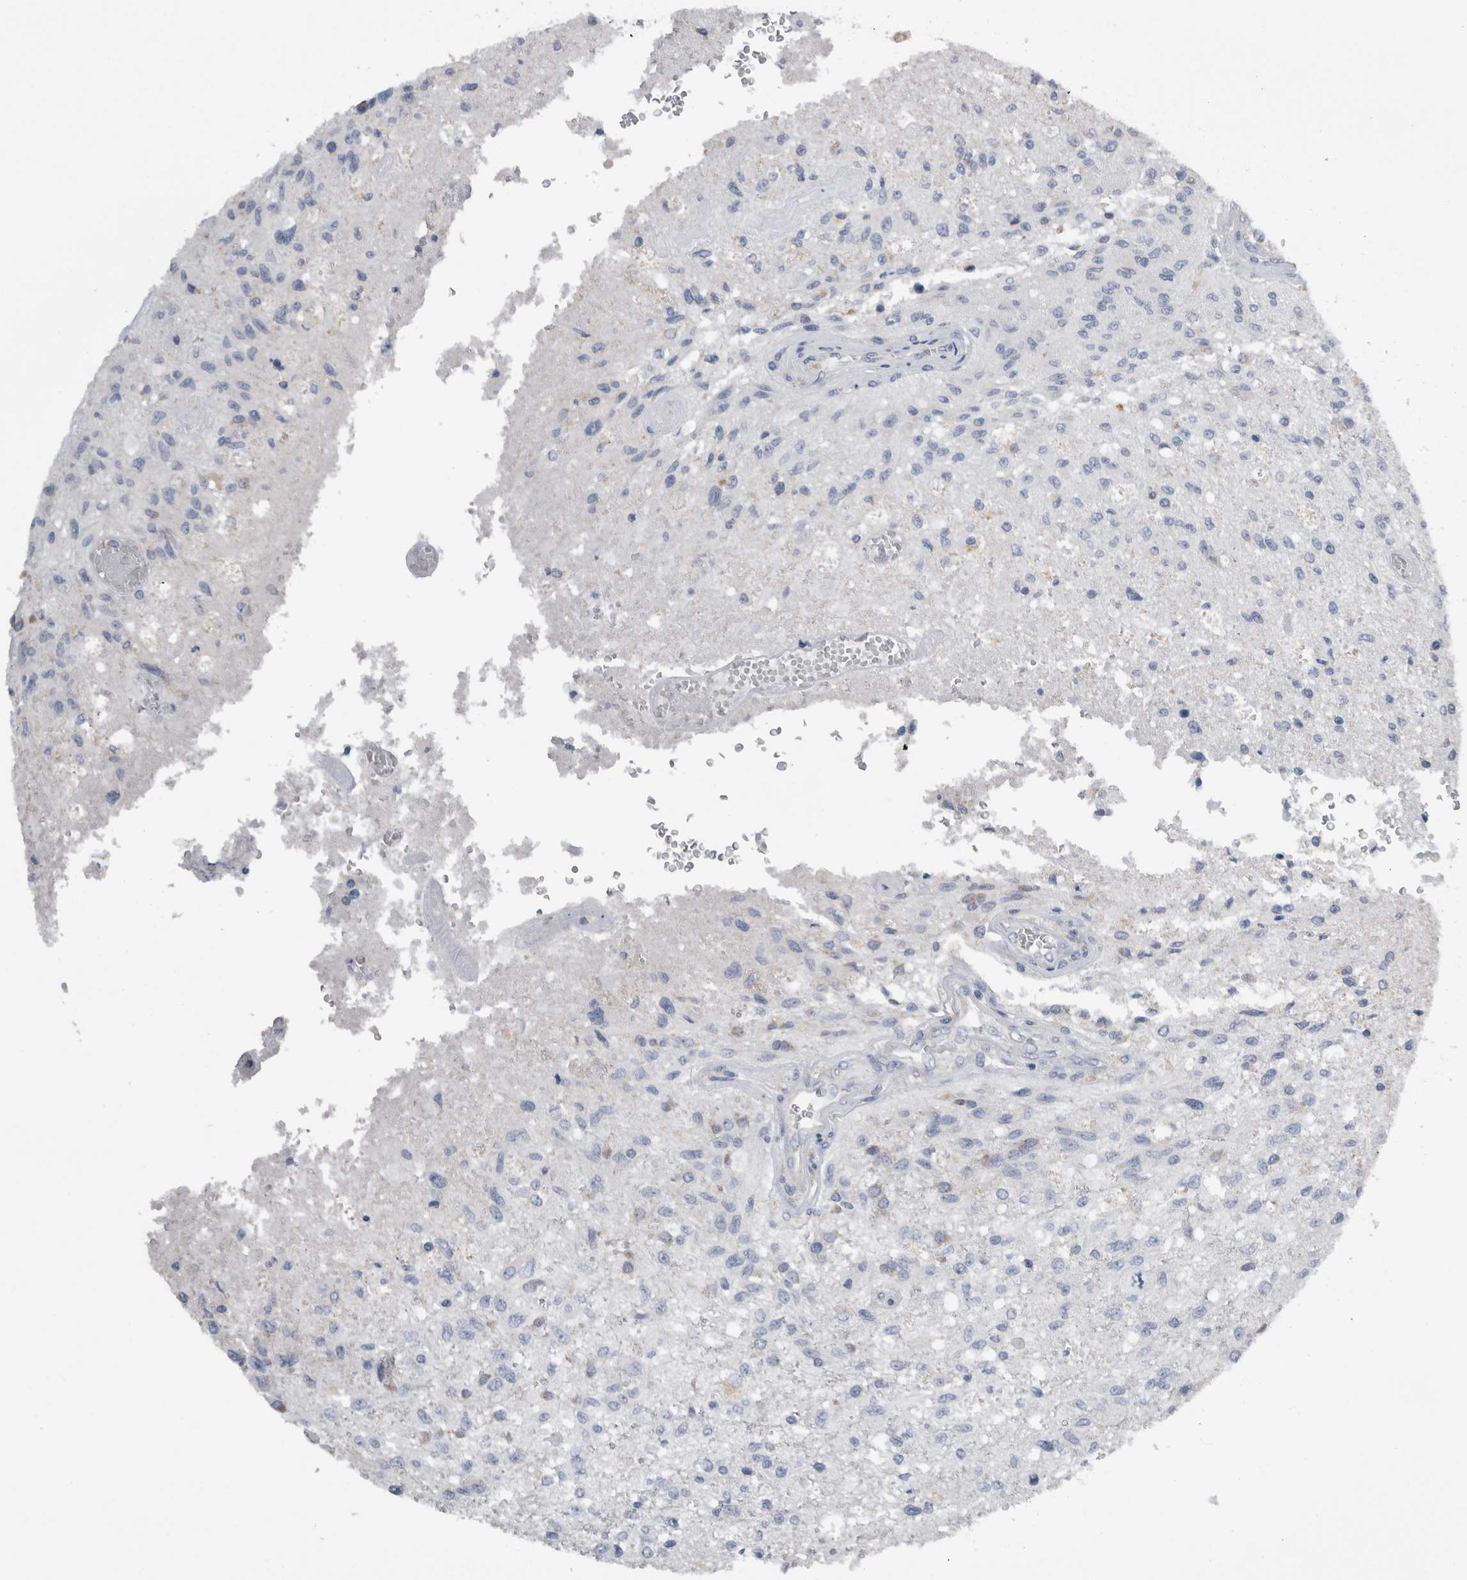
{"staining": {"intensity": "negative", "quantity": "none", "location": "none"}, "tissue": "glioma", "cell_type": "Tumor cells", "image_type": "cancer", "snomed": [{"axis": "morphology", "description": "Normal tissue, NOS"}, {"axis": "morphology", "description": "Glioma, malignant, High grade"}, {"axis": "topography", "description": "Cerebral cortex"}], "caption": "This is a histopathology image of immunohistochemistry (IHC) staining of glioma, which shows no expression in tumor cells.", "gene": "DHRS4", "patient": {"sex": "male", "age": 77}}